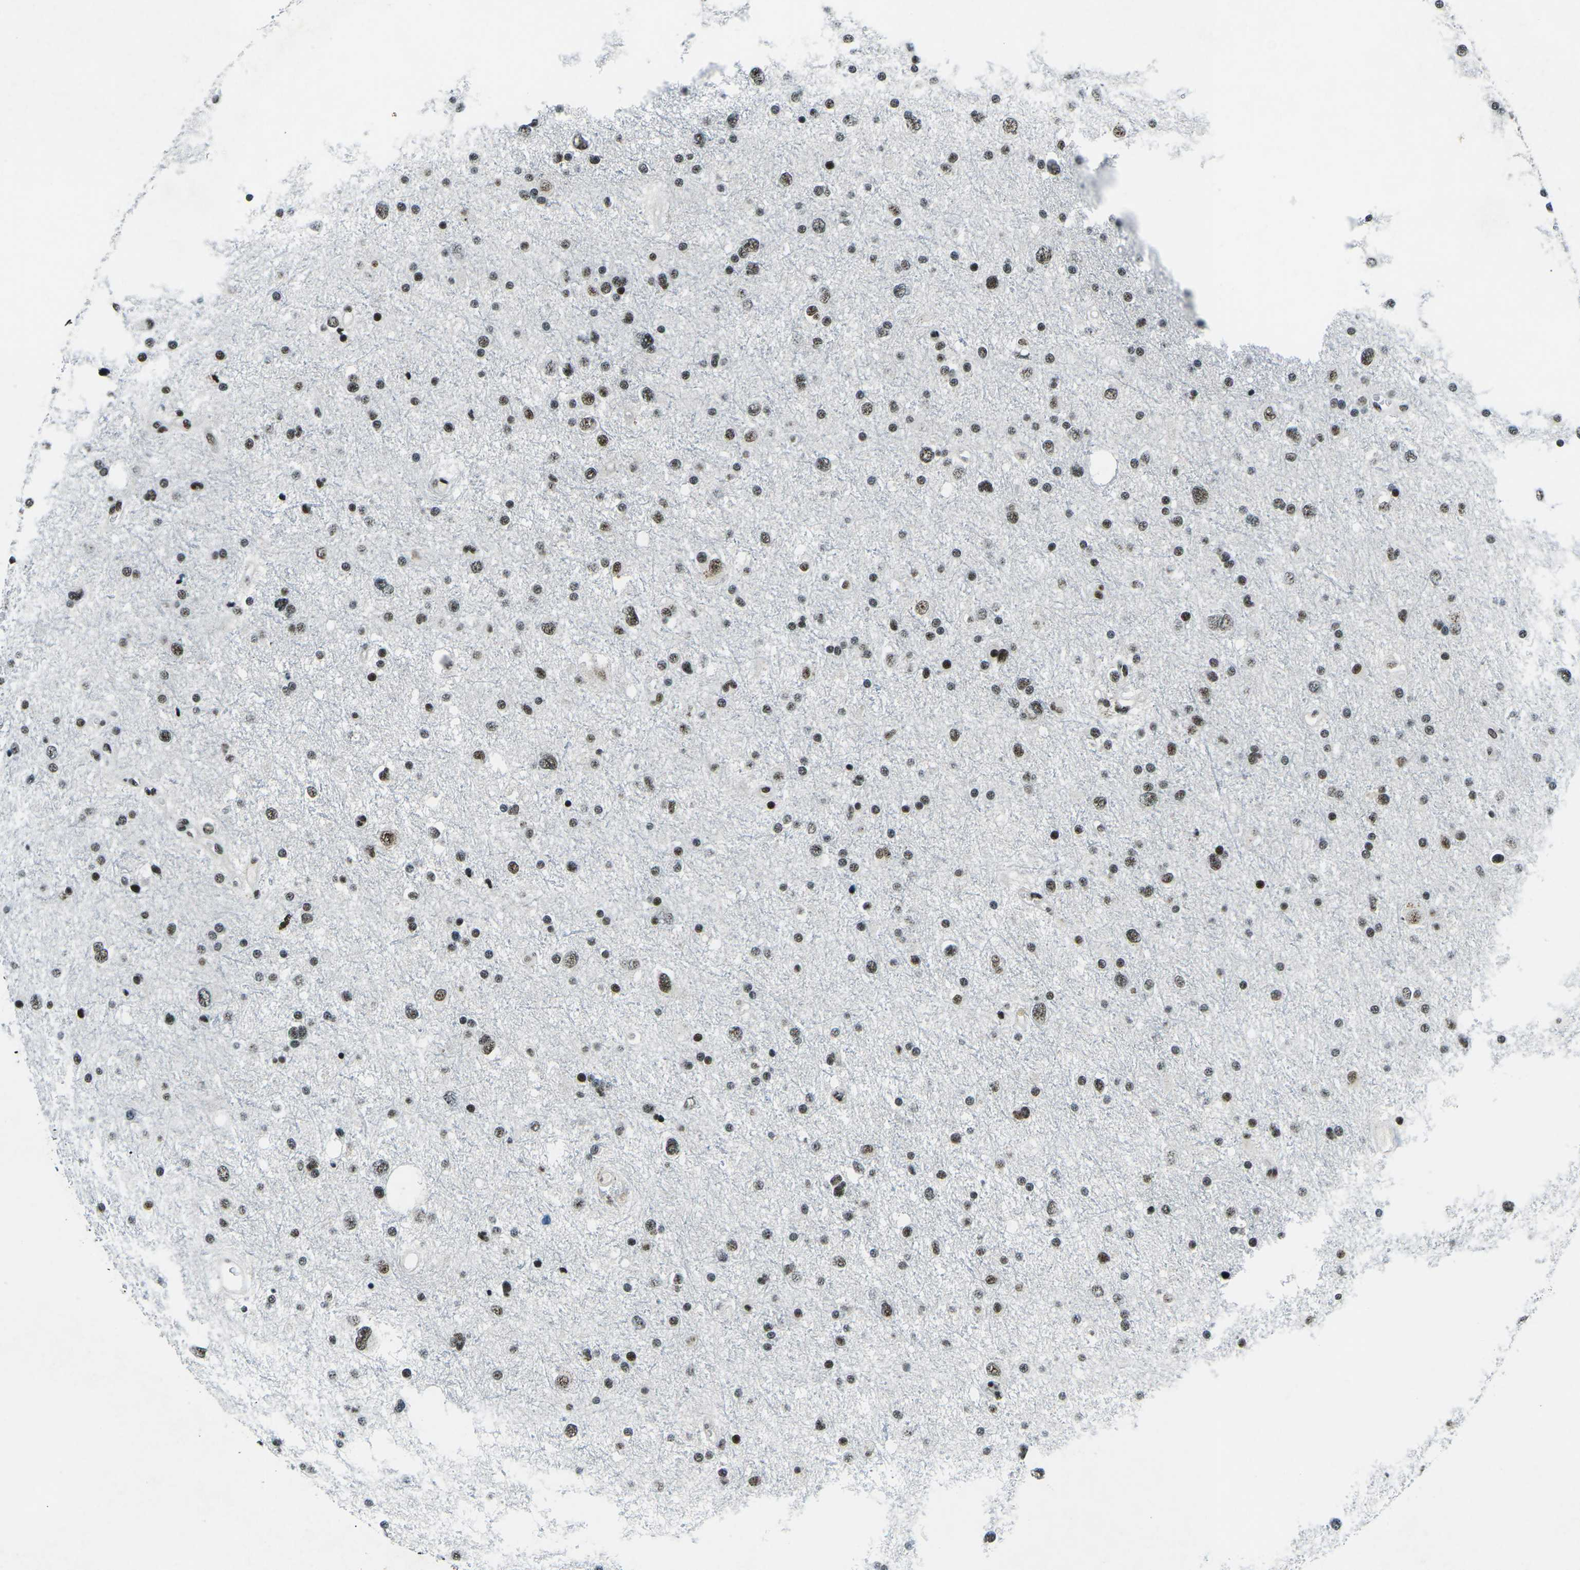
{"staining": {"intensity": "moderate", "quantity": ">75%", "location": "nuclear"}, "tissue": "glioma", "cell_type": "Tumor cells", "image_type": "cancer", "snomed": [{"axis": "morphology", "description": "Glioma, malignant, Low grade"}, {"axis": "topography", "description": "Brain"}], "caption": "Immunohistochemical staining of glioma demonstrates medium levels of moderate nuclear expression in about >75% of tumor cells. (brown staining indicates protein expression, while blue staining denotes nuclei).", "gene": "RBL2", "patient": {"sex": "female", "age": 37}}